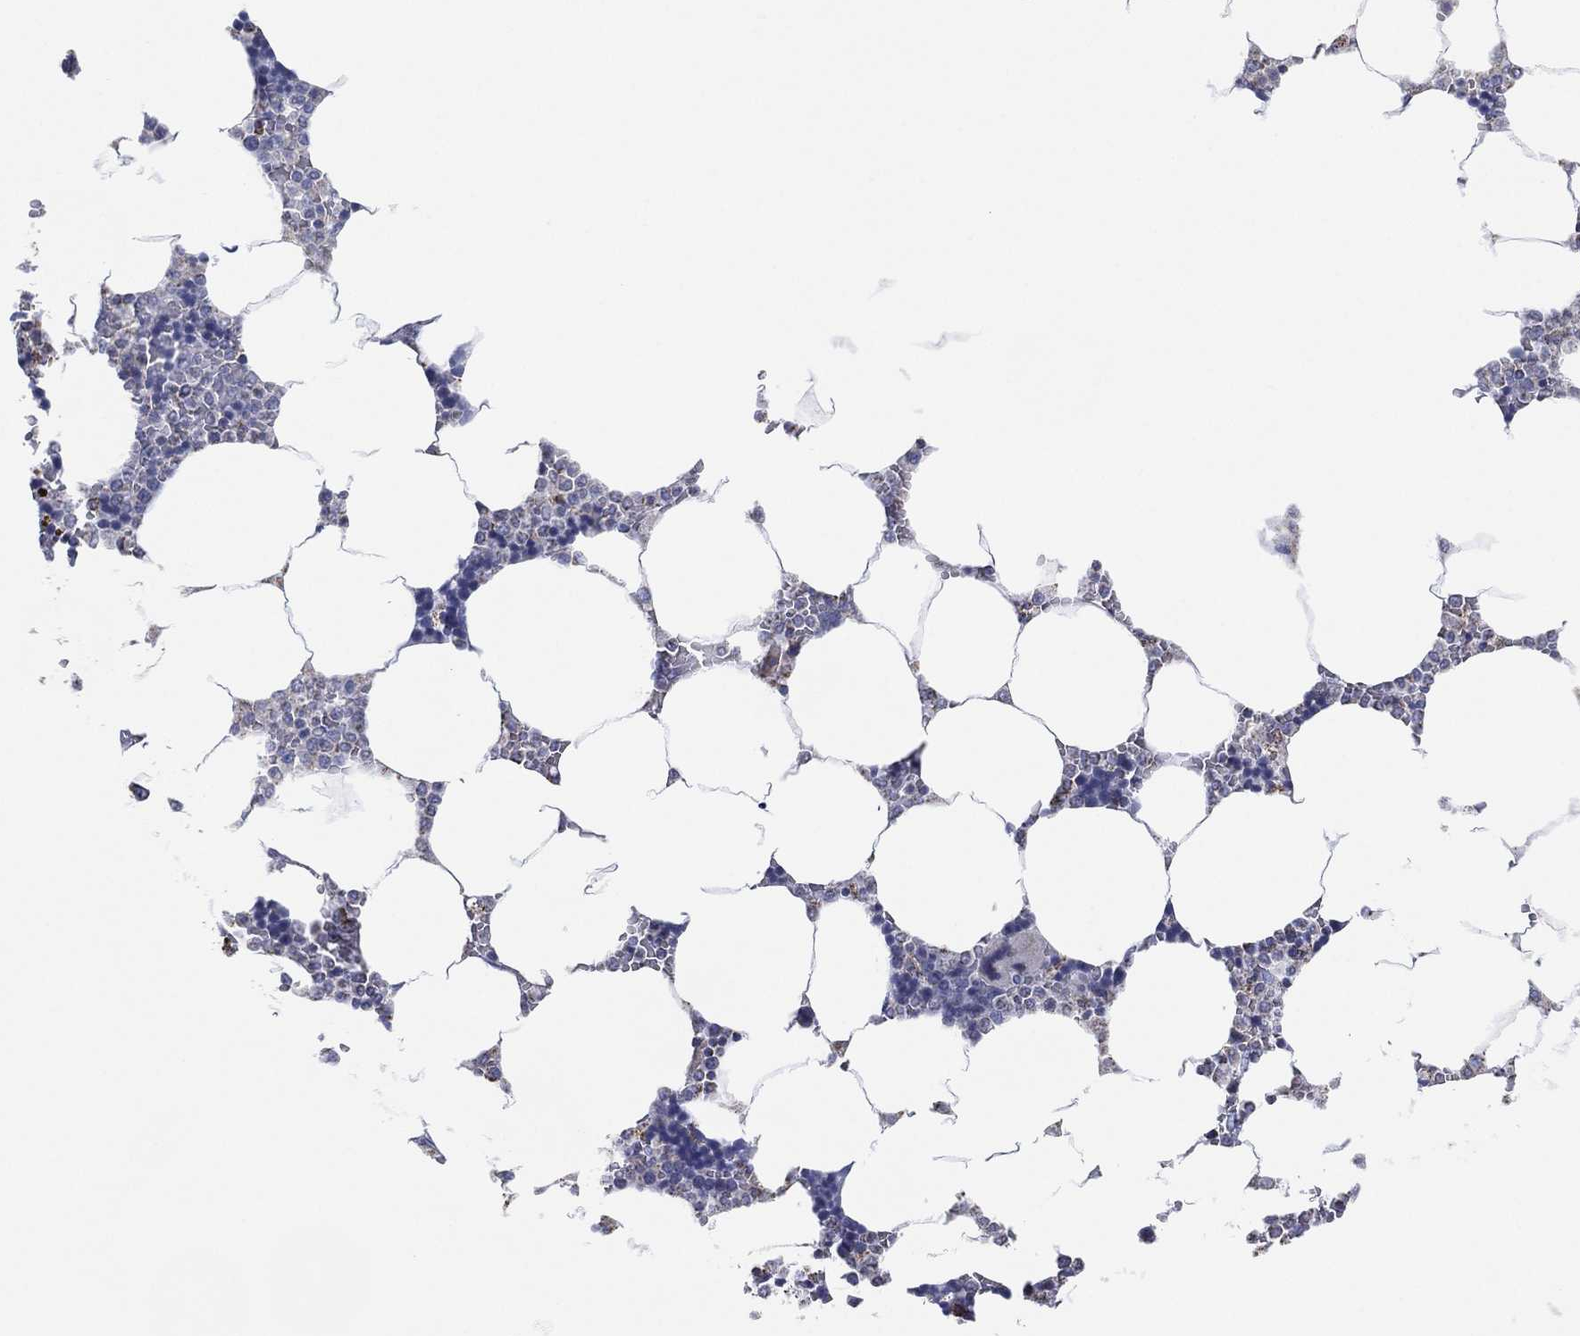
{"staining": {"intensity": "negative", "quantity": "none", "location": "none"}, "tissue": "bone marrow", "cell_type": "Hematopoietic cells", "image_type": "normal", "snomed": [{"axis": "morphology", "description": "Normal tissue, NOS"}, {"axis": "topography", "description": "Bone marrow"}], "caption": "Photomicrograph shows no significant protein staining in hematopoietic cells of unremarkable bone marrow. (DAB immunohistochemistry, high magnification).", "gene": "CFTR", "patient": {"sex": "male", "age": 63}}